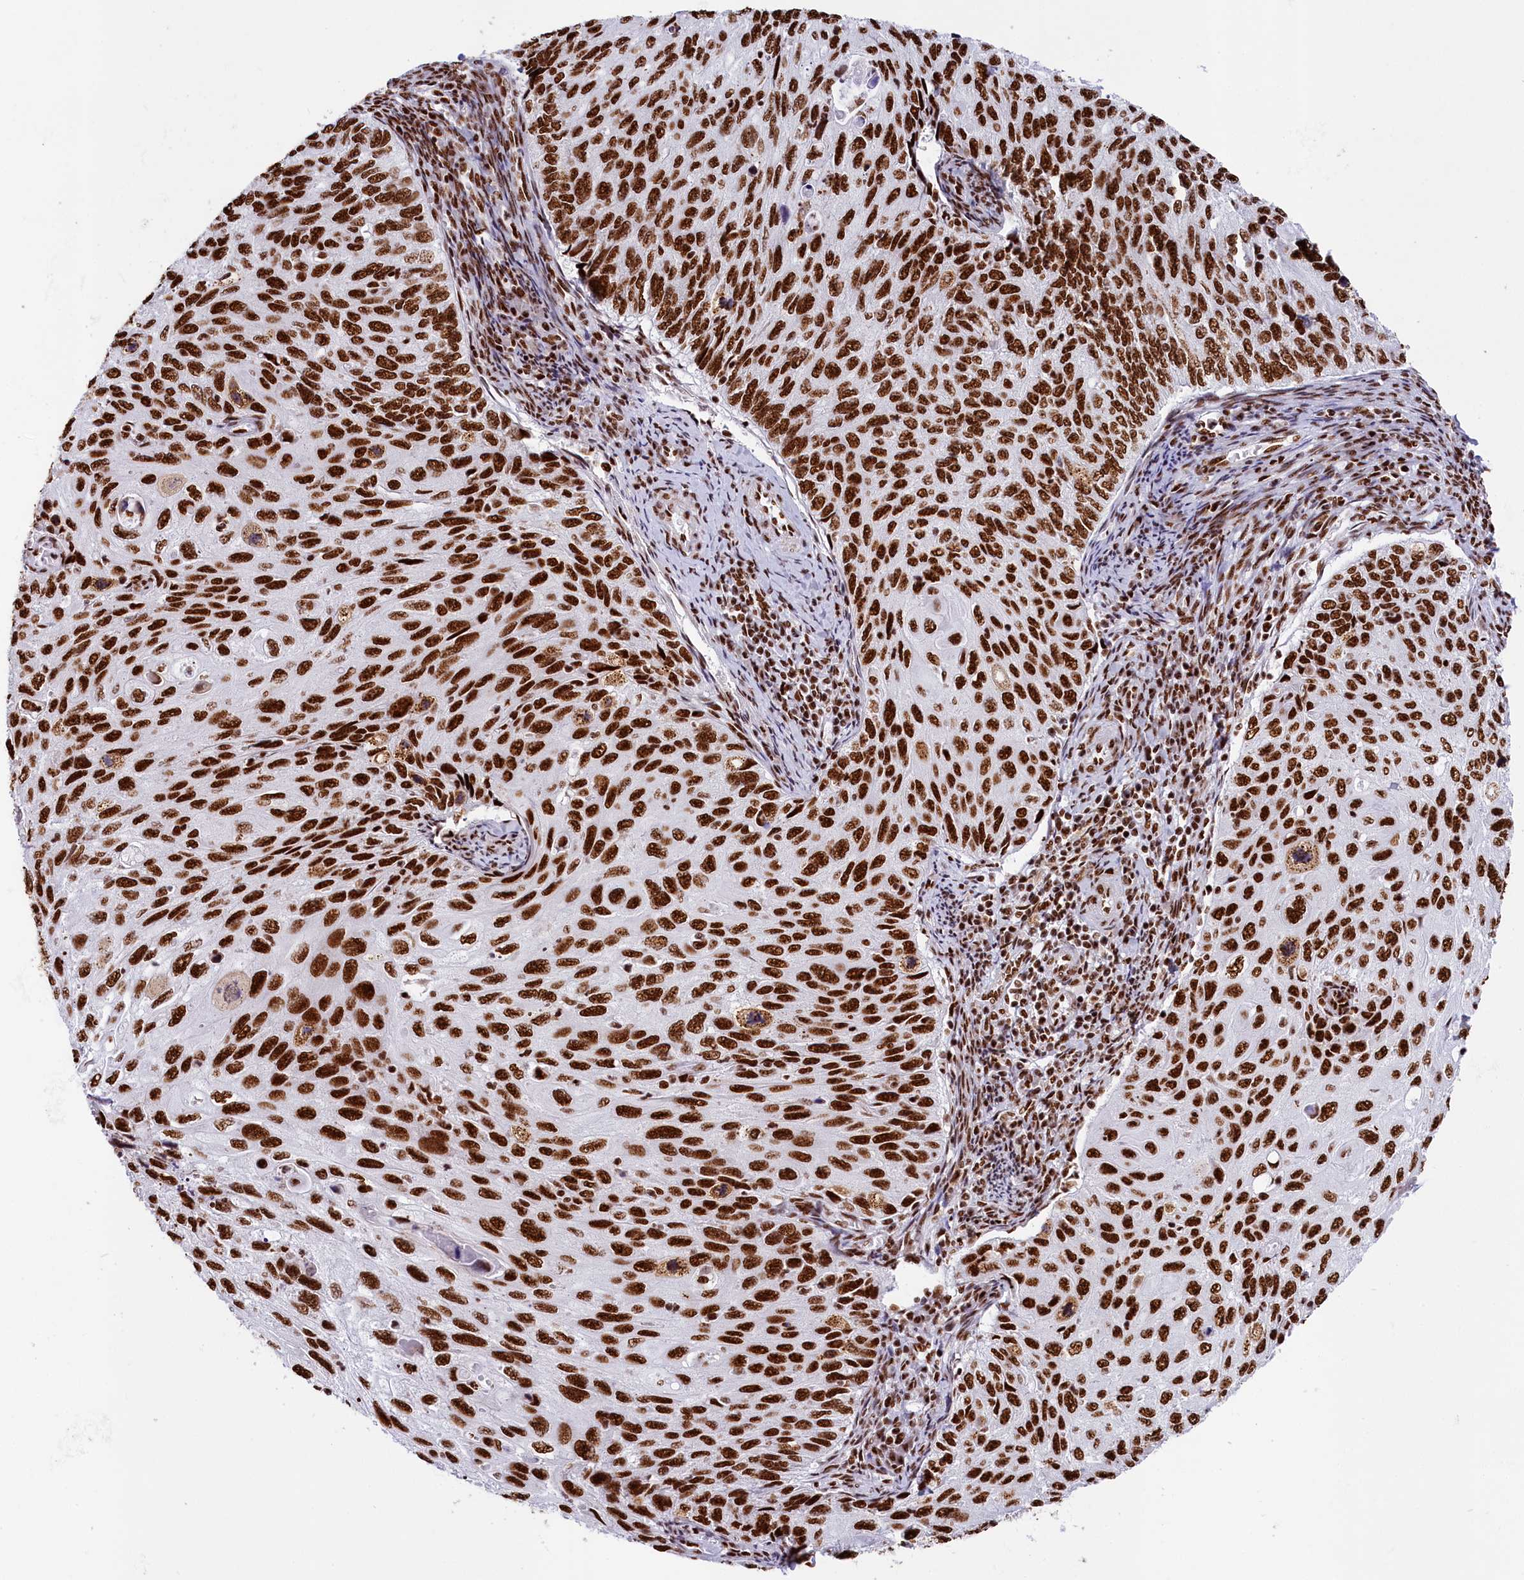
{"staining": {"intensity": "strong", "quantity": ">75%", "location": "nuclear"}, "tissue": "cervical cancer", "cell_type": "Tumor cells", "image_type": "cancer", "snomed": [{"axis": "morphology", "description": "Squamous cell carcinoma, NOS"}, {"axis": "topography", "description": "Cervix"}], "caption": "Brown immunohistochemical staining in cervical squamous cell carcinoma reveals strong nuclear positivity in approximately >75% of tumor cells. The protein of interest is stained brown, and the nuclei are stained in blue (DAB IHC with brightfield microscopy, high magnification).", "gene": "SNRNP70", "patient": {"sex": "female", "age": 70}}